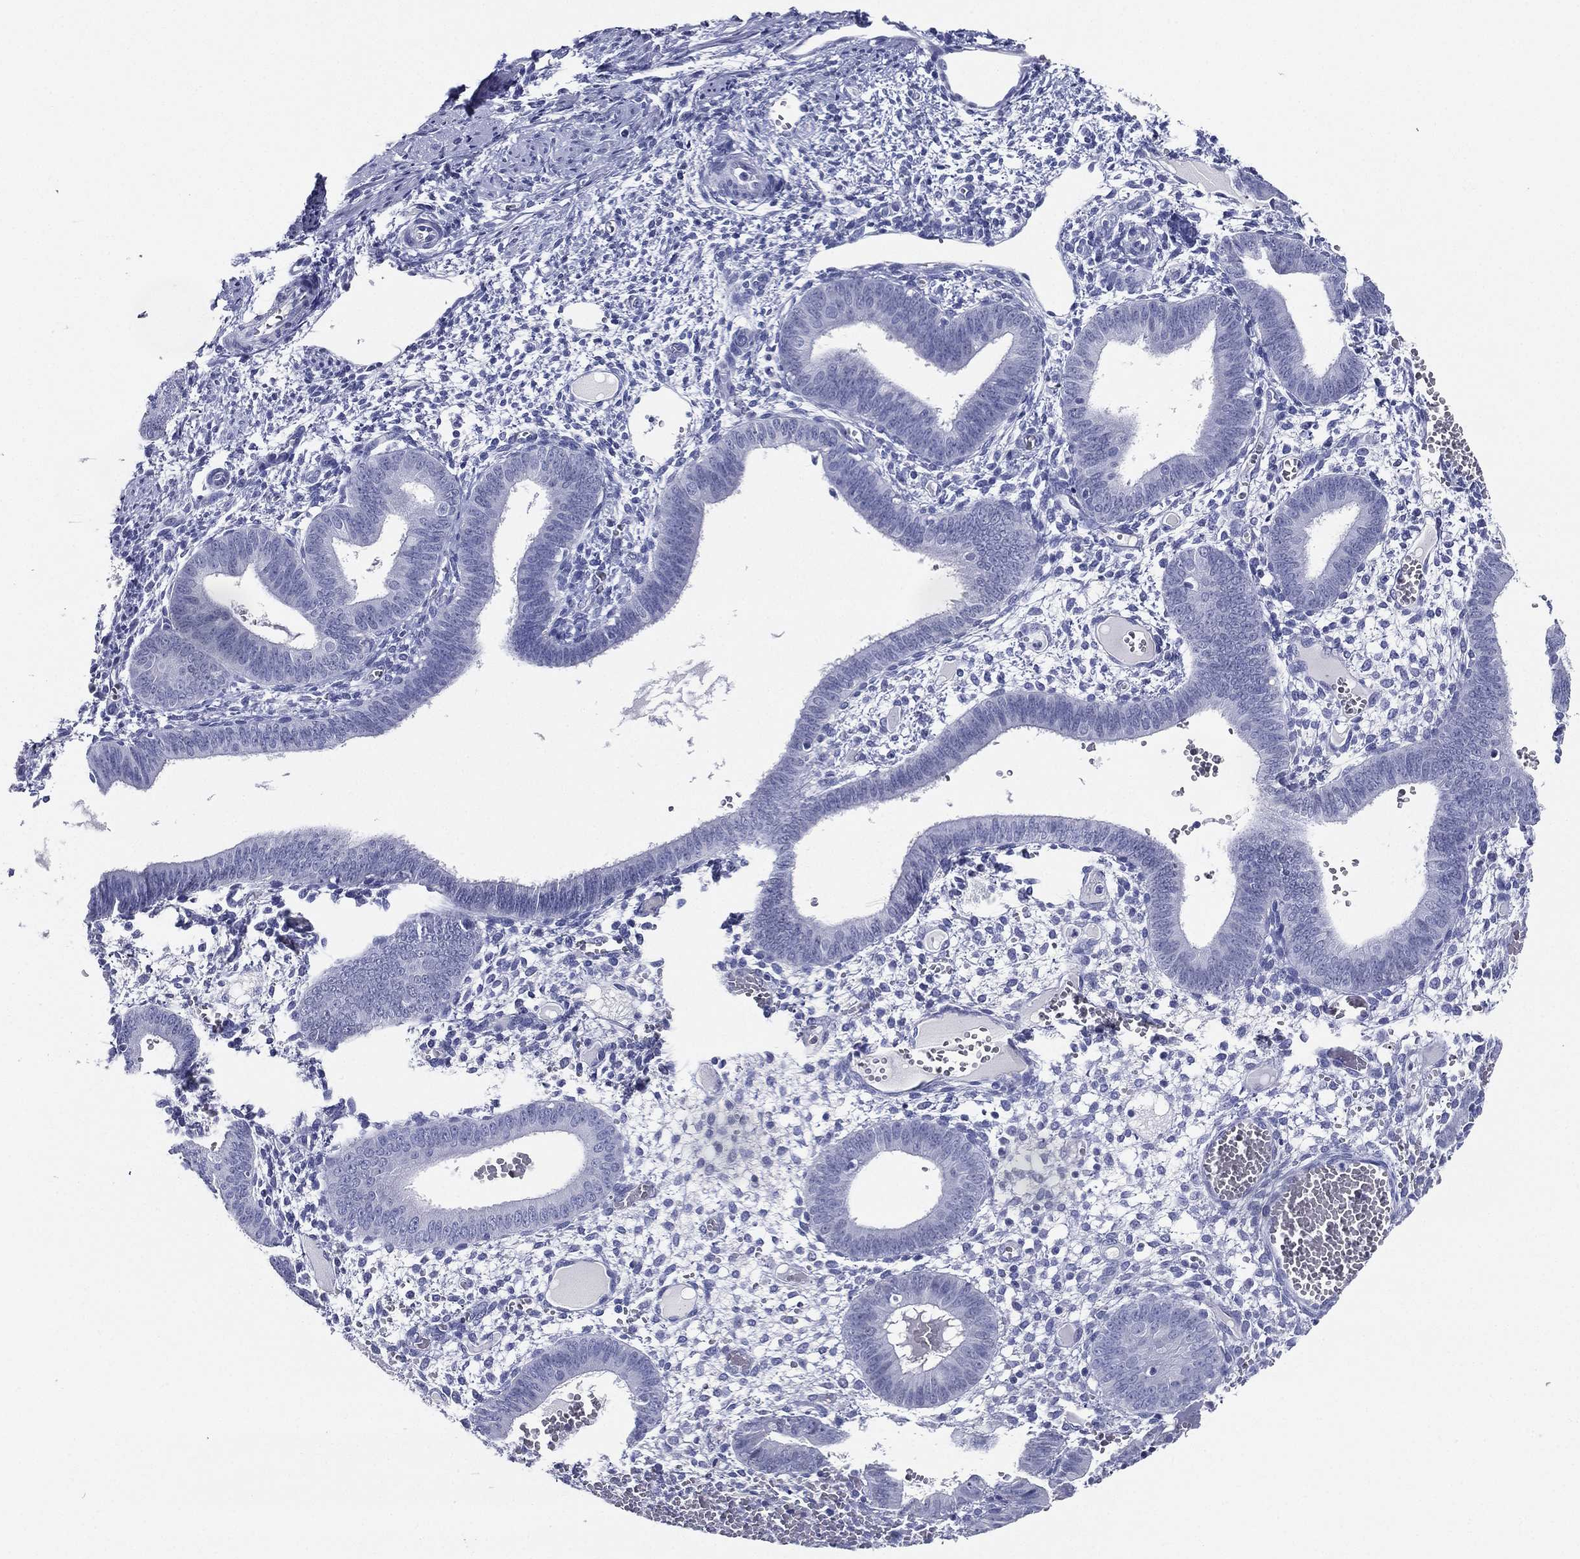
{"staining": {"intensity": "negative", "quantity": "none", "location": "none"}, "tissue": "endometrium", "cell_type": "Cells in endometrial stroma", "image_type": "normal", "snomed": [{"axis": "morphology", "description": "Normal tissue, NOS"}, {"axis": "topography", "description": "Endometrium"}], "caption": "A micrograph of endometrium stained for a protein demonstrates no brown staining in cells in endometrial stroma. (IHC, brightfield microscopy, high magnification).", "gene": "TFAP2A", "patient": {"sex": "female", "age": 42}}